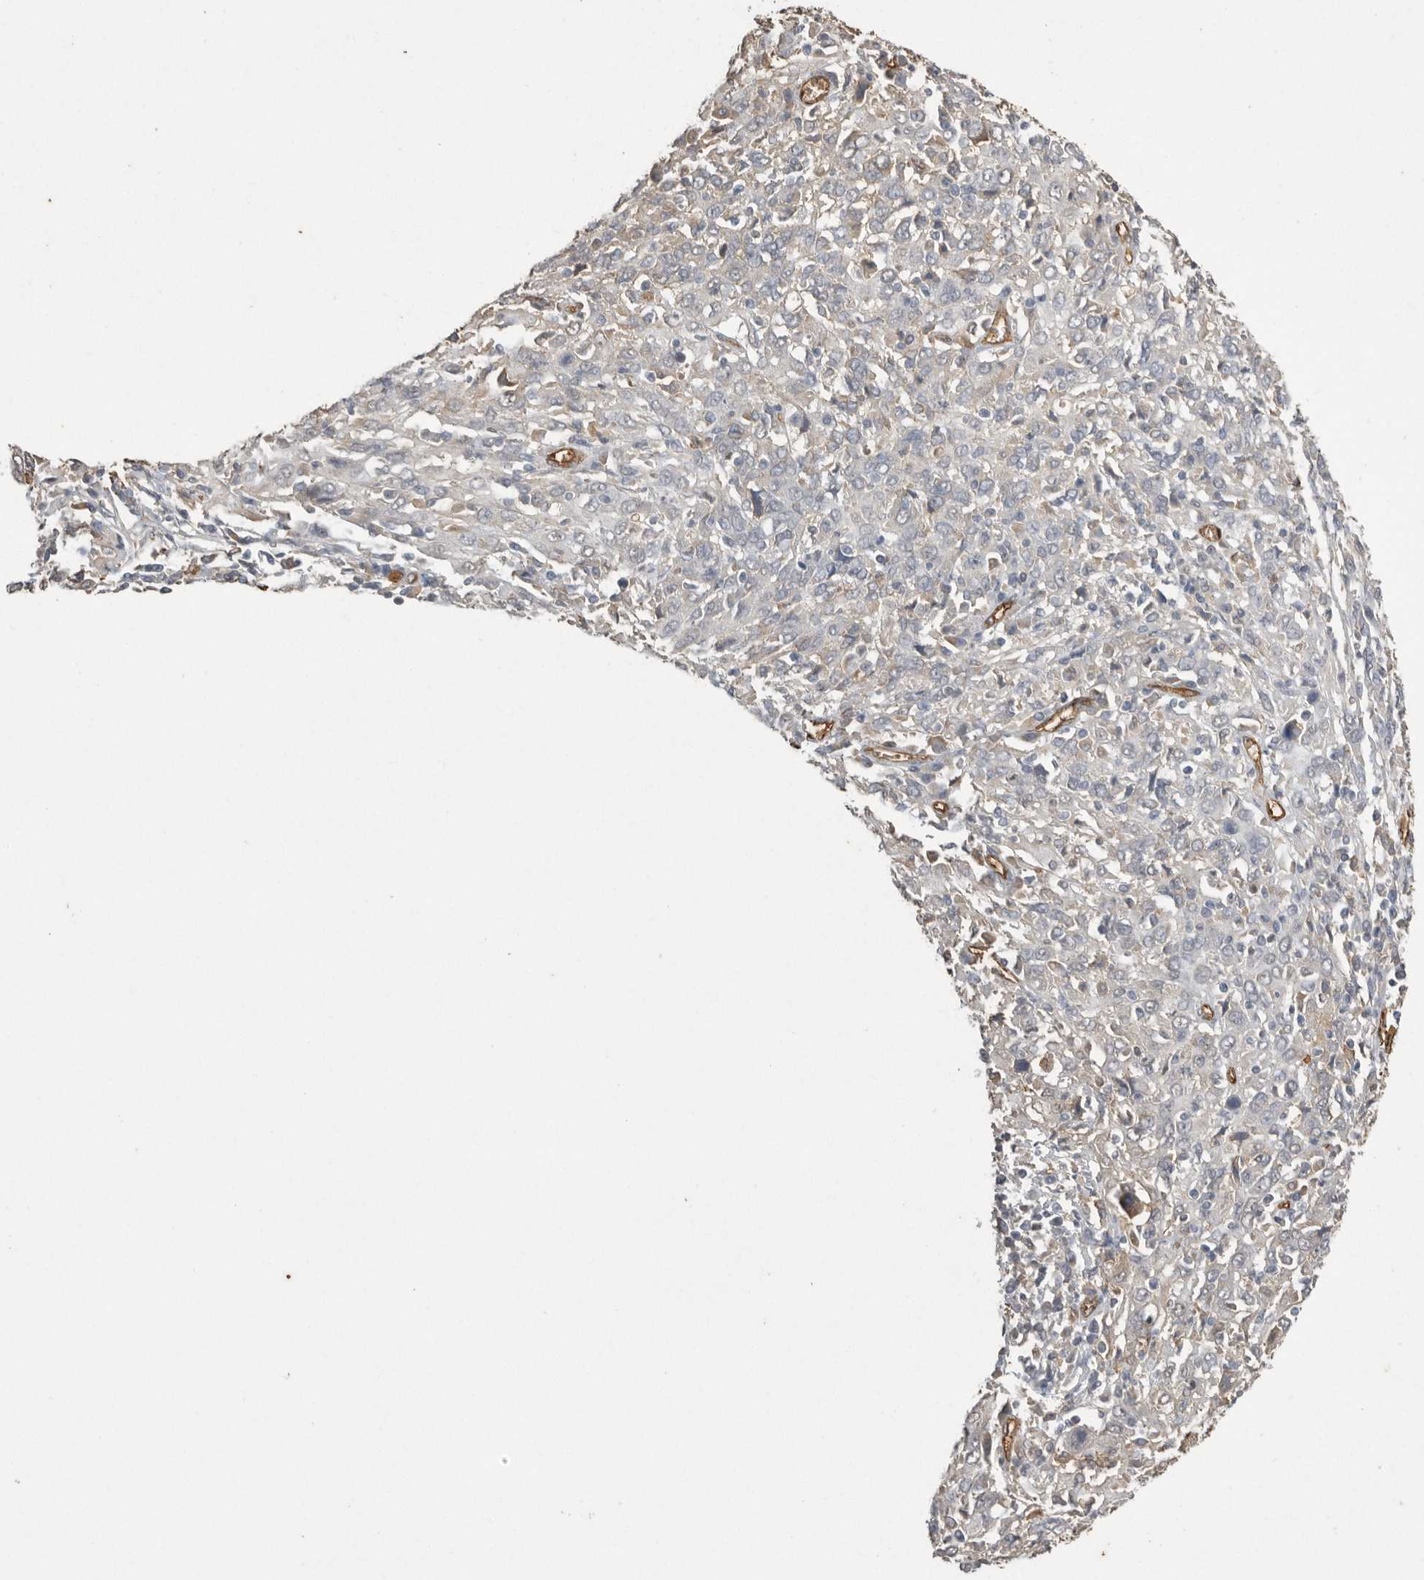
{"staining": {"intensity": "negative", "quantity": "none", "location": "none"}, "tissue": "cervical cancer", "cell_type": "Tumor cells", "image_type": "cancer", "snomed": [{"axis": "morphology", "description": "Squamous cell carcinoma, NOS"}, {"axis": "topography", "description": "Cervix"}], "caption": "Immunohistochemistry of squamous cell carcinoma (cervical) reveals no staining in tumor cells.", "gene": "IL27", "patient": {"sex": "female", "age": 46}}